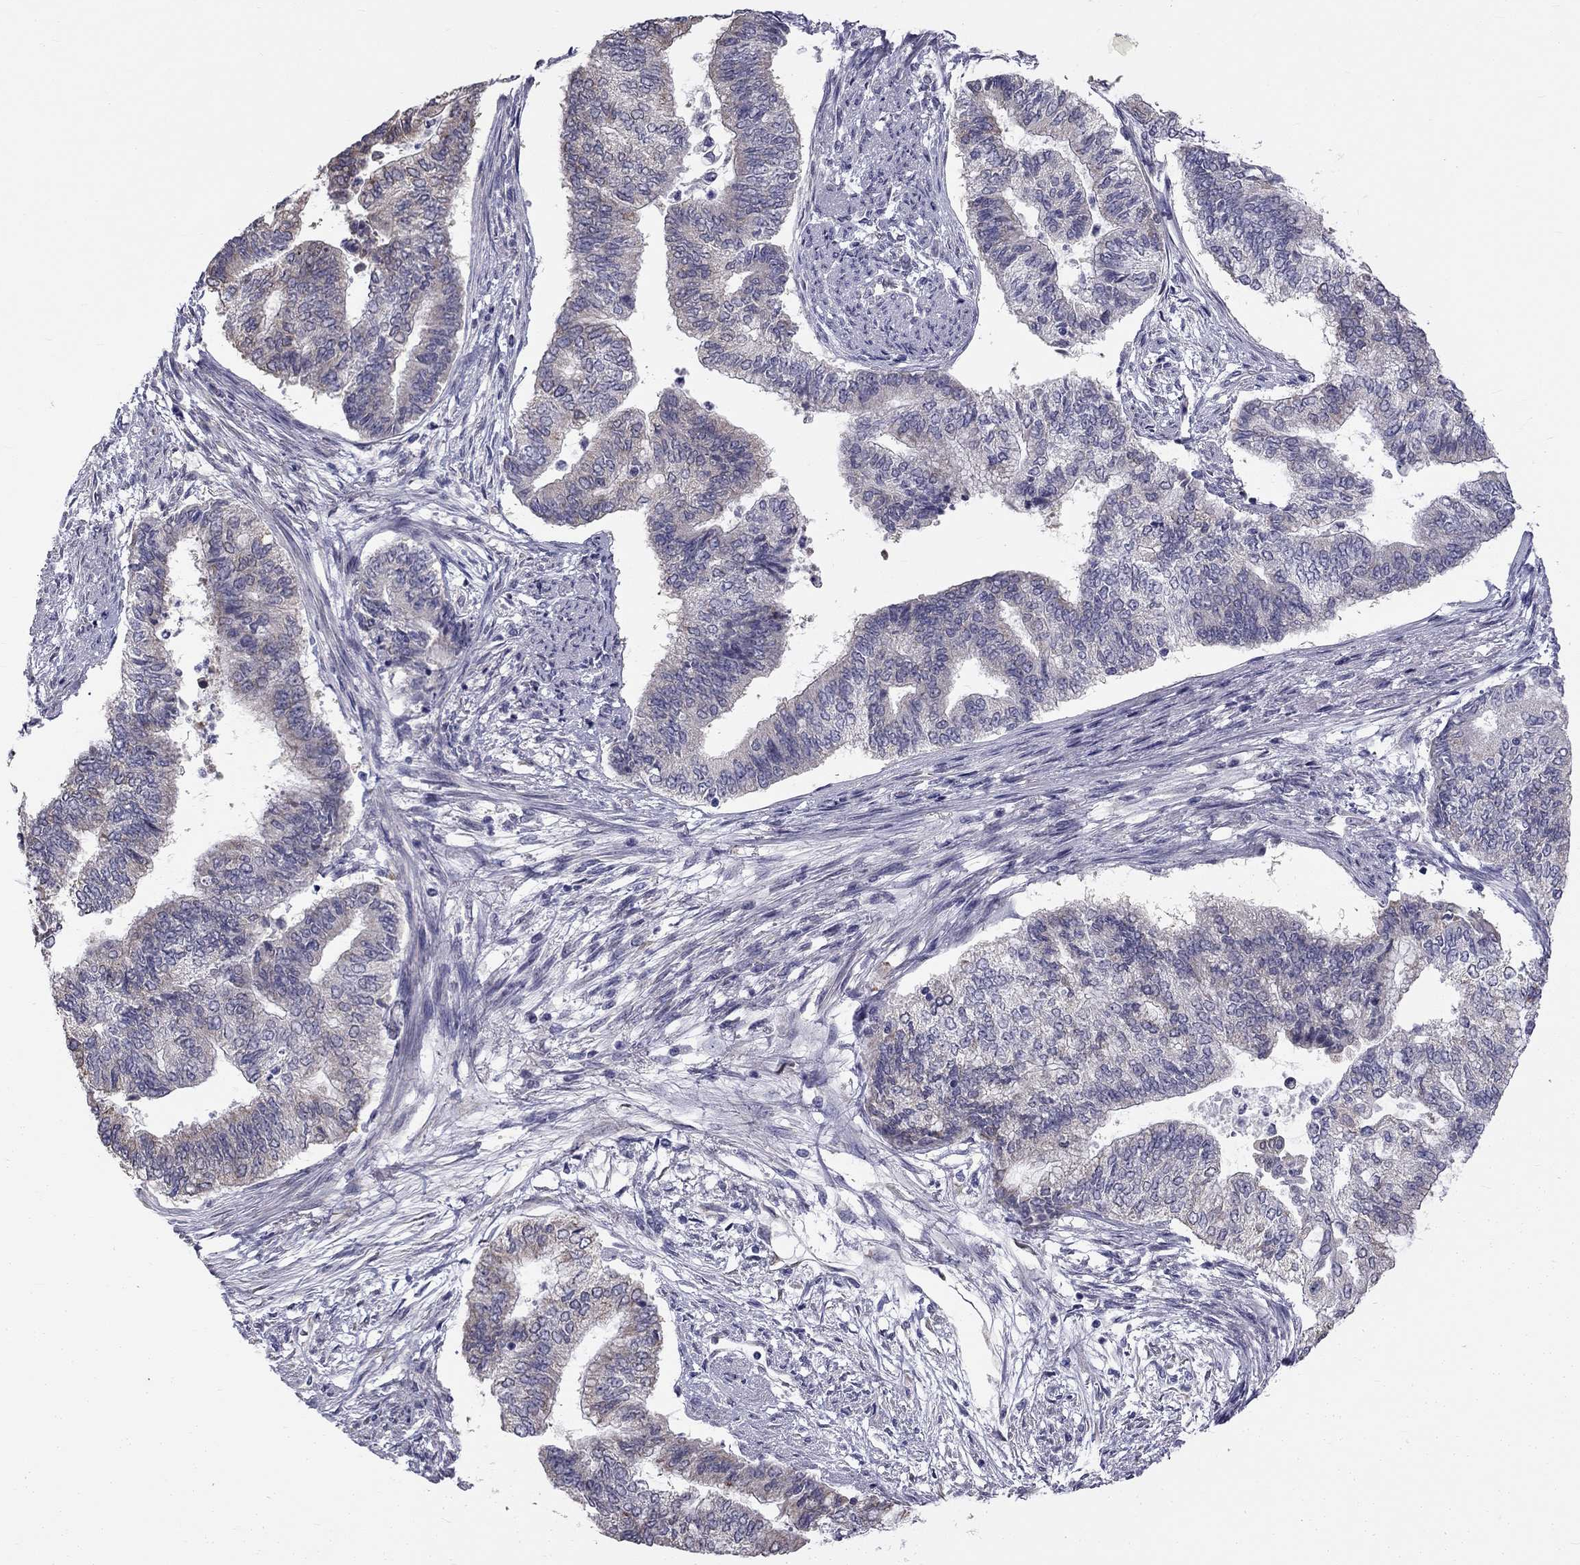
{"staining": {"intensity": "weak", "quantity": "<25%", "location": "cytoplasmic/membranous"}, "tissue": "endometrial cancer", "cell_type": "Tumor cells", "image_type": "cancer", "snomed": [{"axis": "morphology", "description": "Adenocarcinoma, NOS"}, {"axis": "topography", "description": "Endometrium"}], "caption": "The photomicrograph shows no significant expression in tumor cells of adenocarcinoma (endometrial).", "gene": "CCDC40", "patient": {"sex": "female", "age": 65}}